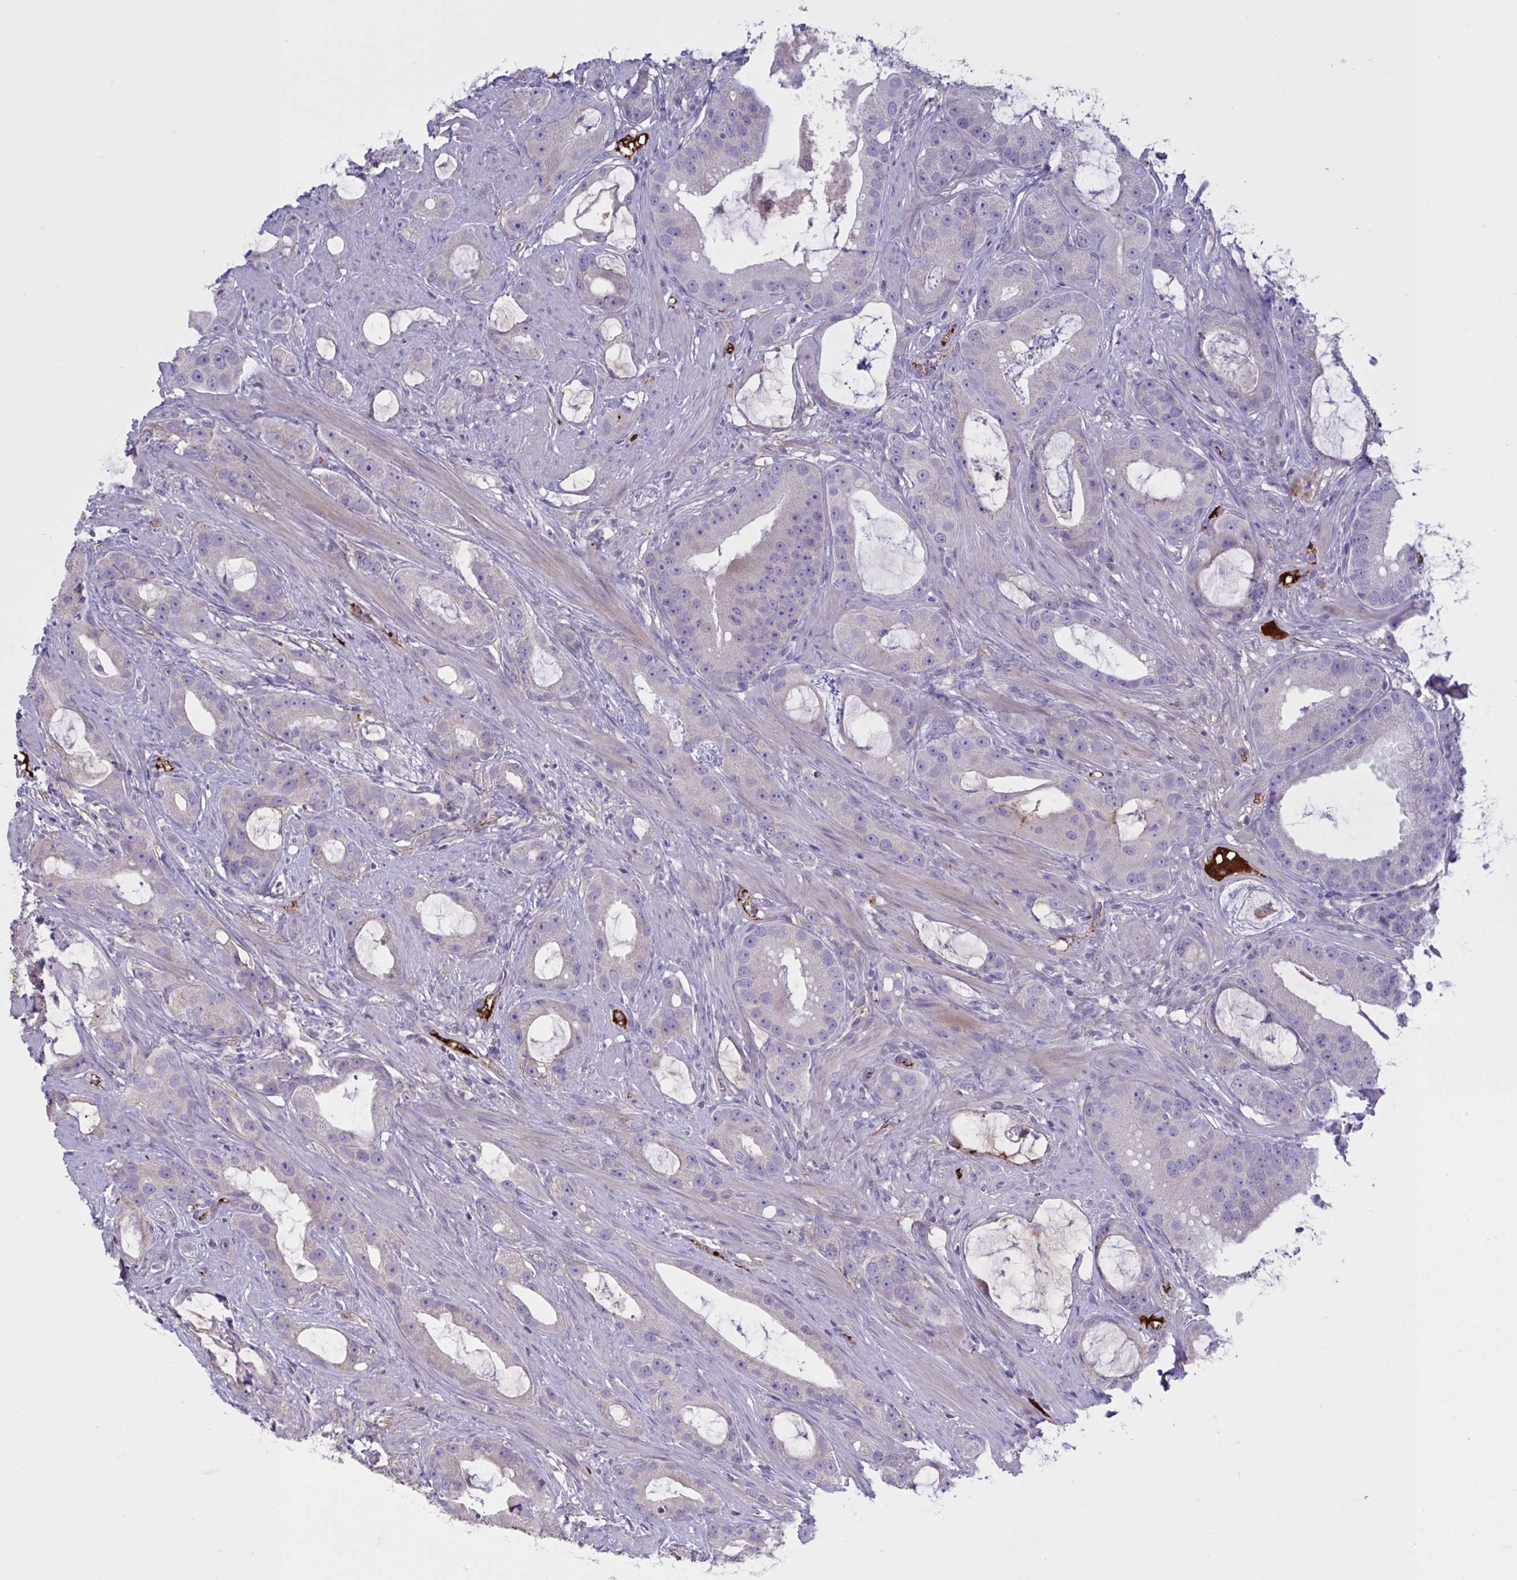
{"staining": {"intensity": "negative", "quantity": "none", "location": "none"}, "tissue": "prostate cancer", "cell_type": "Tumor cells", "image_type": "cancer", "snomed": [{"axis": "morphology", "description": "Adenocarcinoma, High grade"}, {"axis": "topography", "description": "Prostate"}], "caption": "DAB immunohistochemical staining of prostate cancer (adenocarcinoma (high-grade)) exhibits no significant positivity in tumor cells.", "gene": "IL1R1", "patient": {"sex": "male", "age": 65}}